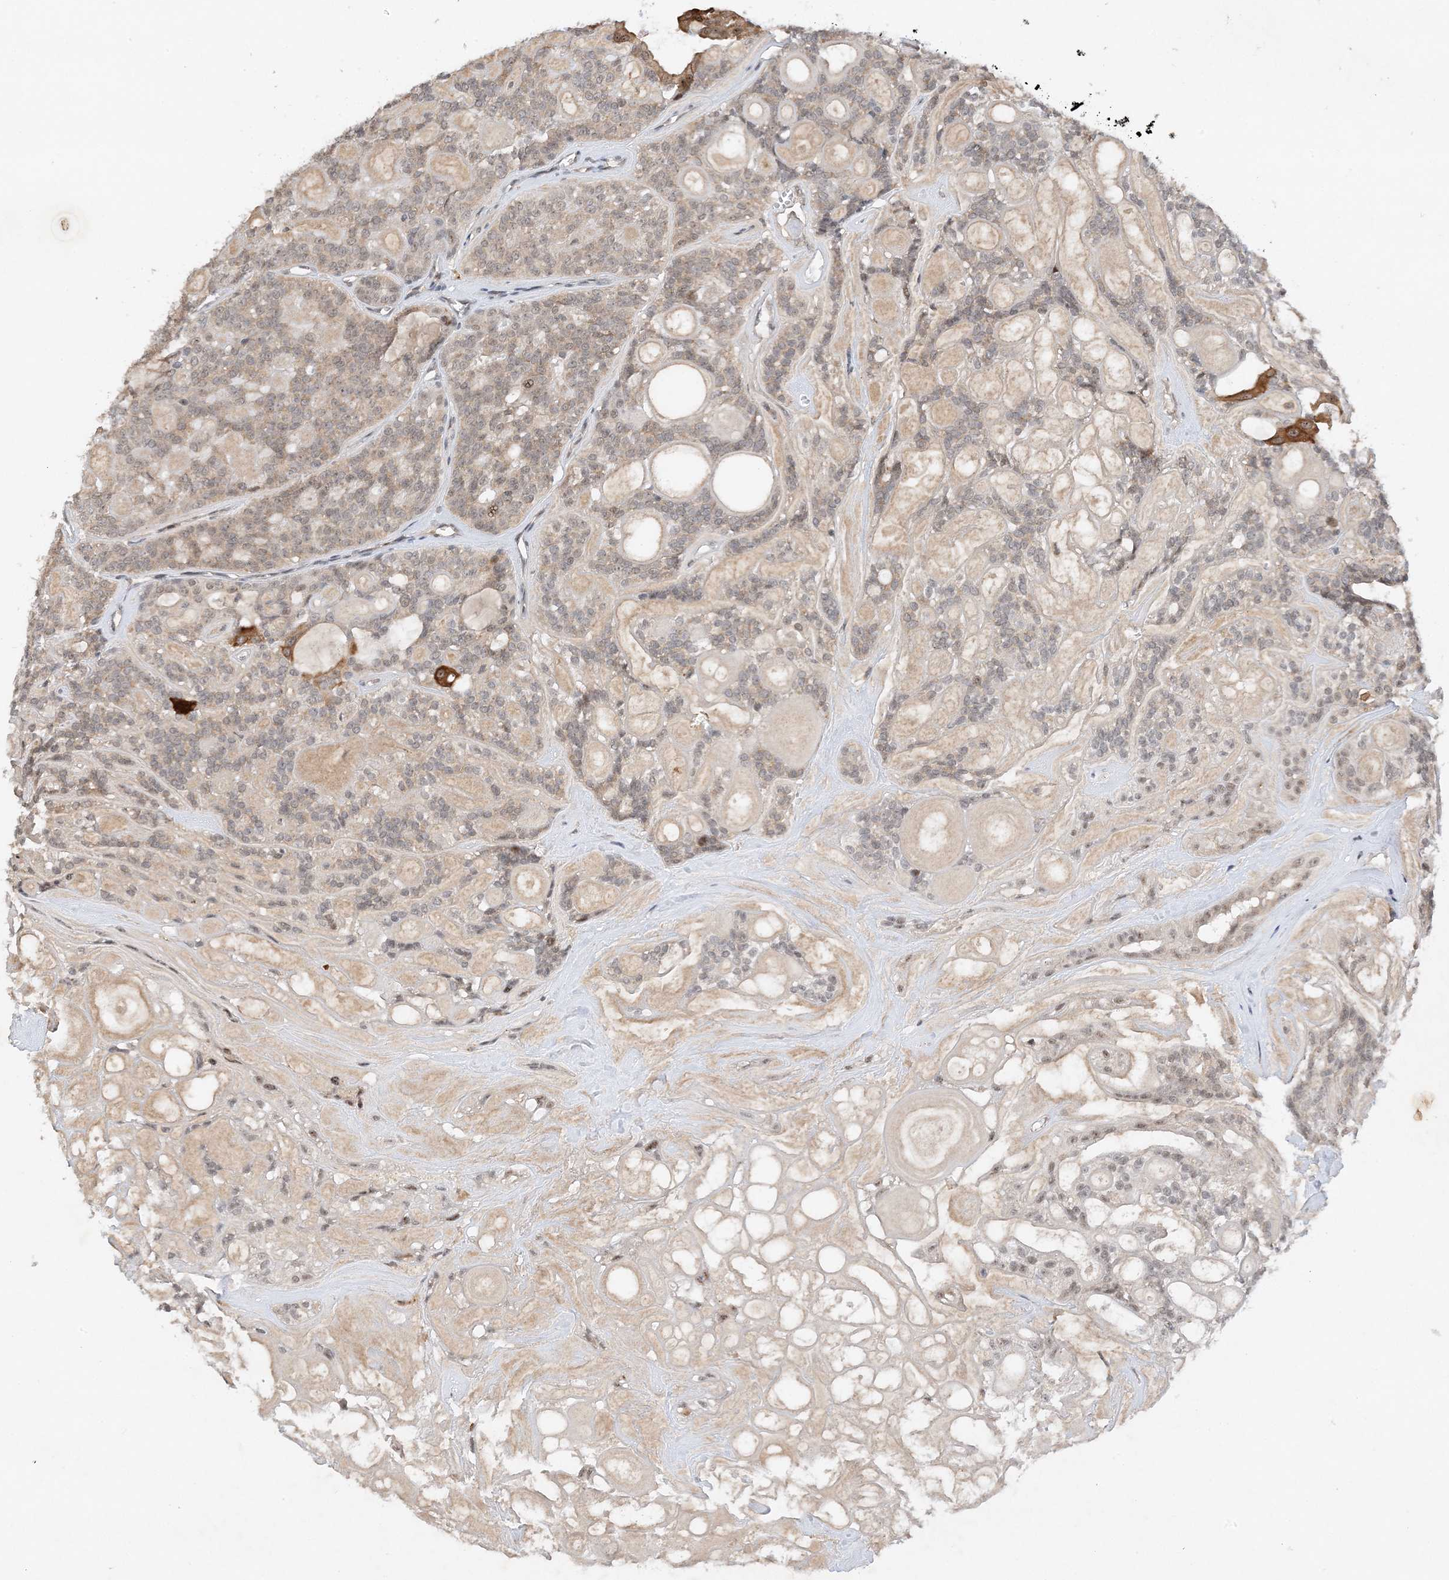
{"staining": {"intensity": "weak", "quantity": "<25%", "location": "nuclear"}, "tissue": "head and neck cancer", "cell_type": "Tumor cells", "image_type": "cancer", "snomed": [{"axis": "morphology", "description": "Adenocarcinoma, NOS"}, {"axis": "topography", "description": "Head-Neck"}], "caption": "DAB immunohistochemical staining of head and neck adenocarcinoma displays no significant staining in tumor cells. Nuclei are stained in blue.", "gene": "MAST3", "patient": {"sex": "male", "age": 66}}